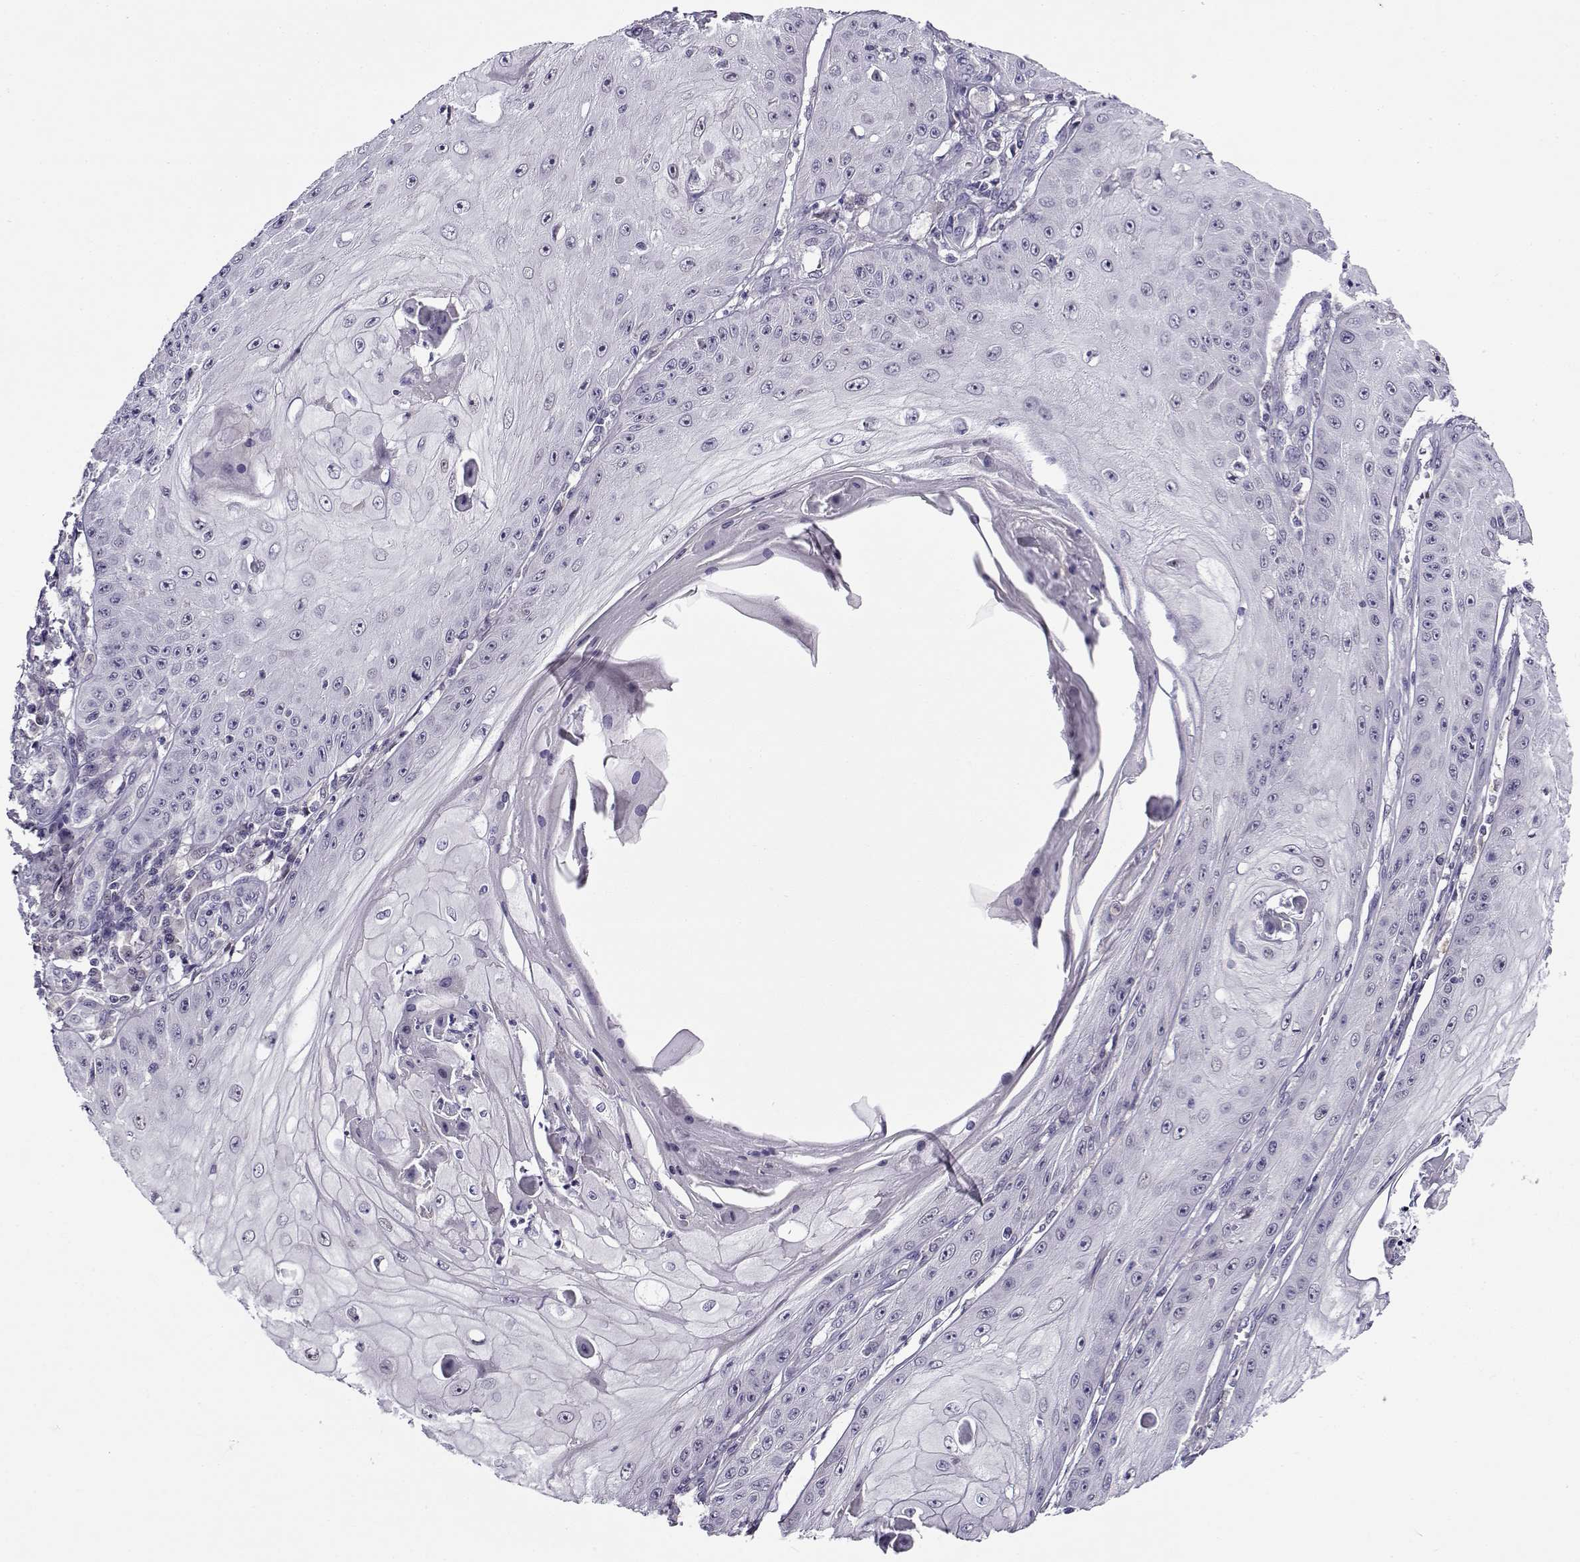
{"staining": {"intensity": "negative", "quantity": "none", "location": "none"}, "tissue": "skin cancer", "cell_type": "Tumor cells", "image_type": "cancer", "snomed": [{"axis": "morphology", "description": "Squamous cell carcinoma, NOS"}, {"axis": "topography", "description": "Skin"}], "caption": "A histopathology image of skin cancer stained for a protein demonstrates no brown staining in tumor cells.", "gene": "FEZF1", "patient": {"sex": "male", "age": 70}}